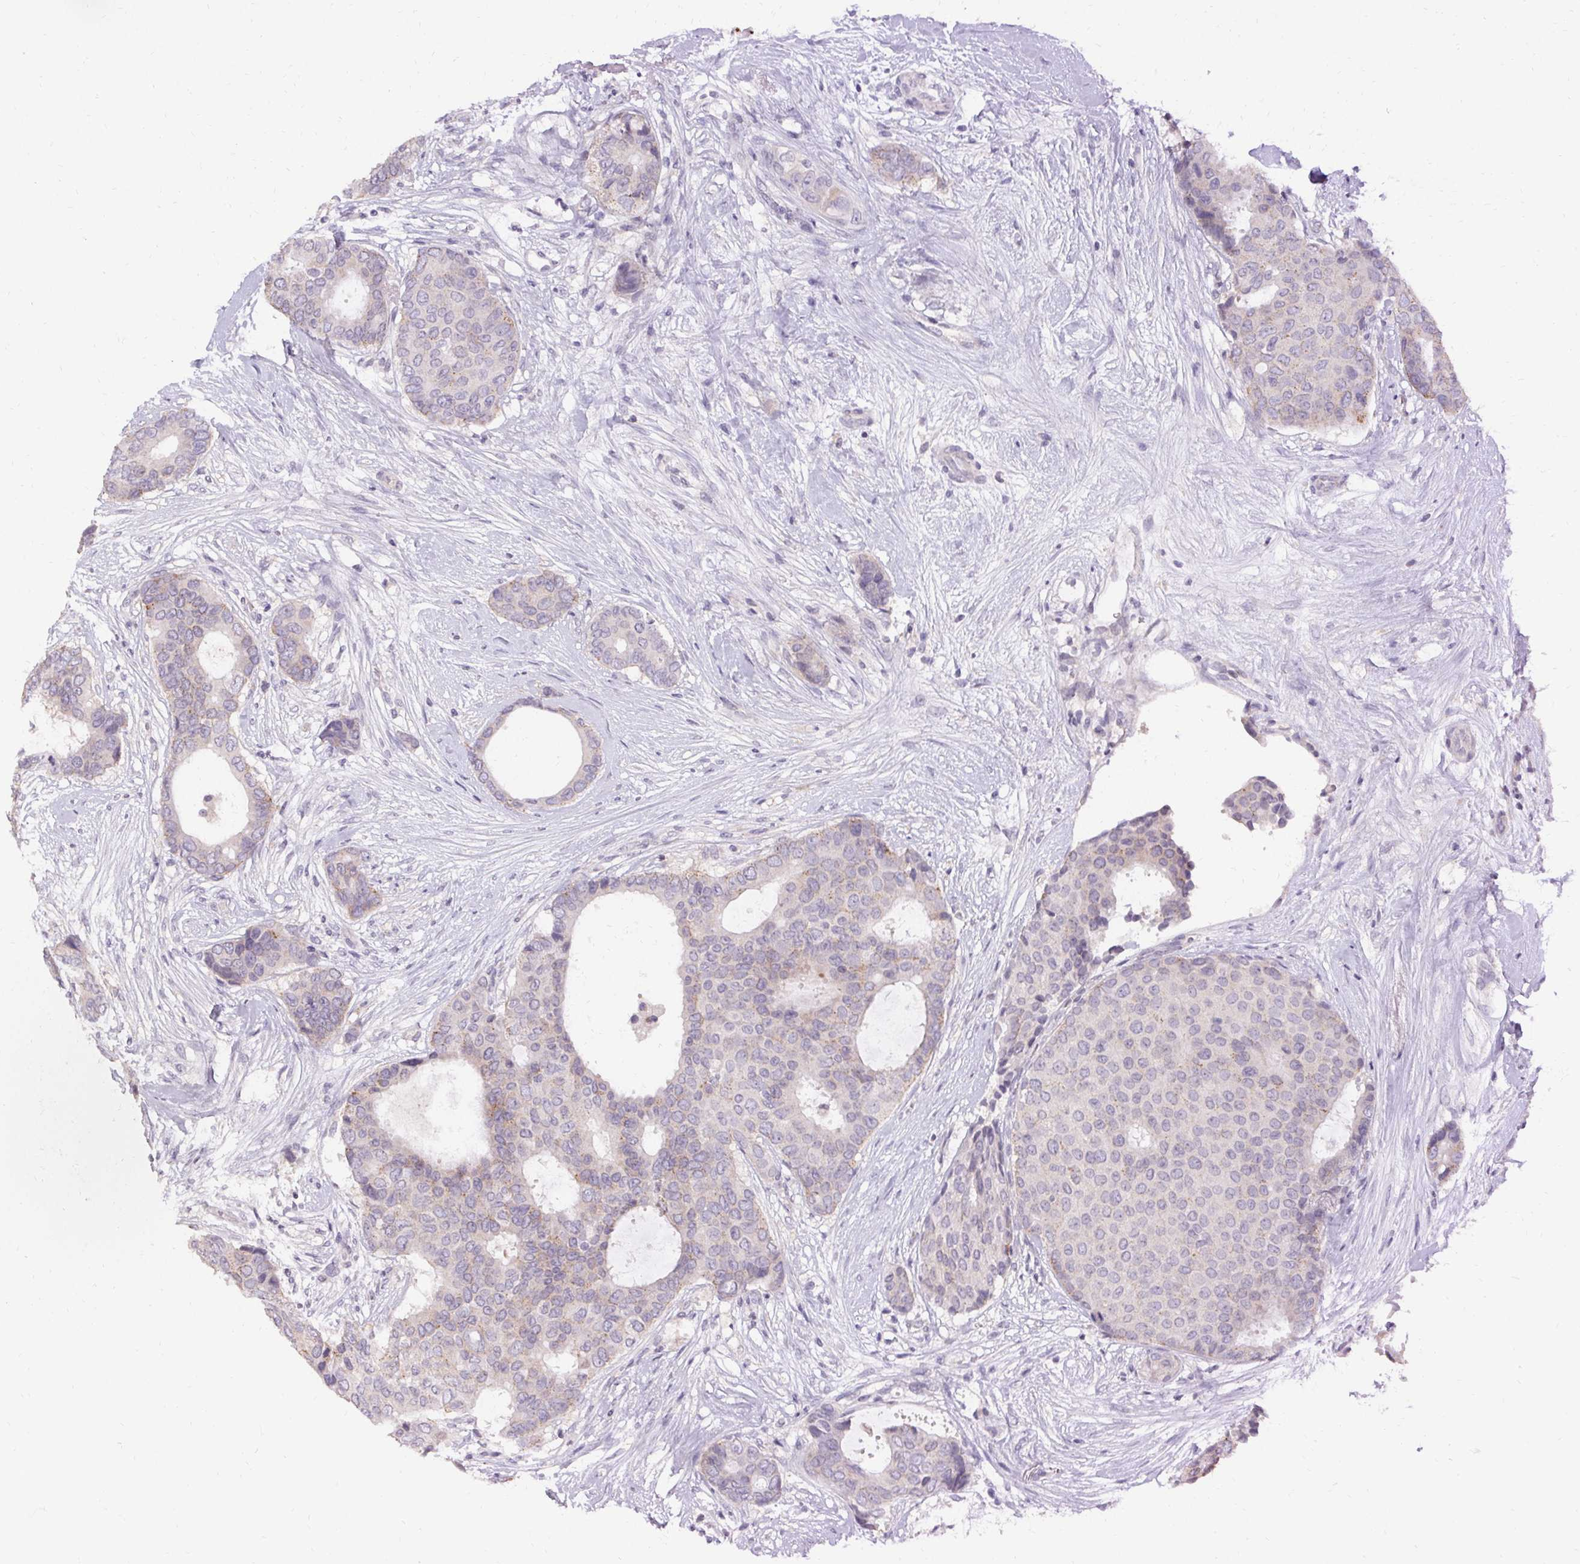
{"staining": {"intensity": "negative", "quantity": "none", "location": "none"}, "tissue": "breast cancer", "cell_type": "Tumor cells", "image_type": "cancer", "snomed": [{"axis": "morphology", "description": "Duct carcinoma"}, {"axis": "topography", "description": "Breast"}], "caption": "High power microscopy photomicrograph of an IHC micrograph of breast invasive ductal carcinoma, revealing no significant staining in tumor cells.", "gene": "HSD17B3", "patient": {"sex": "female", "age": 75}}